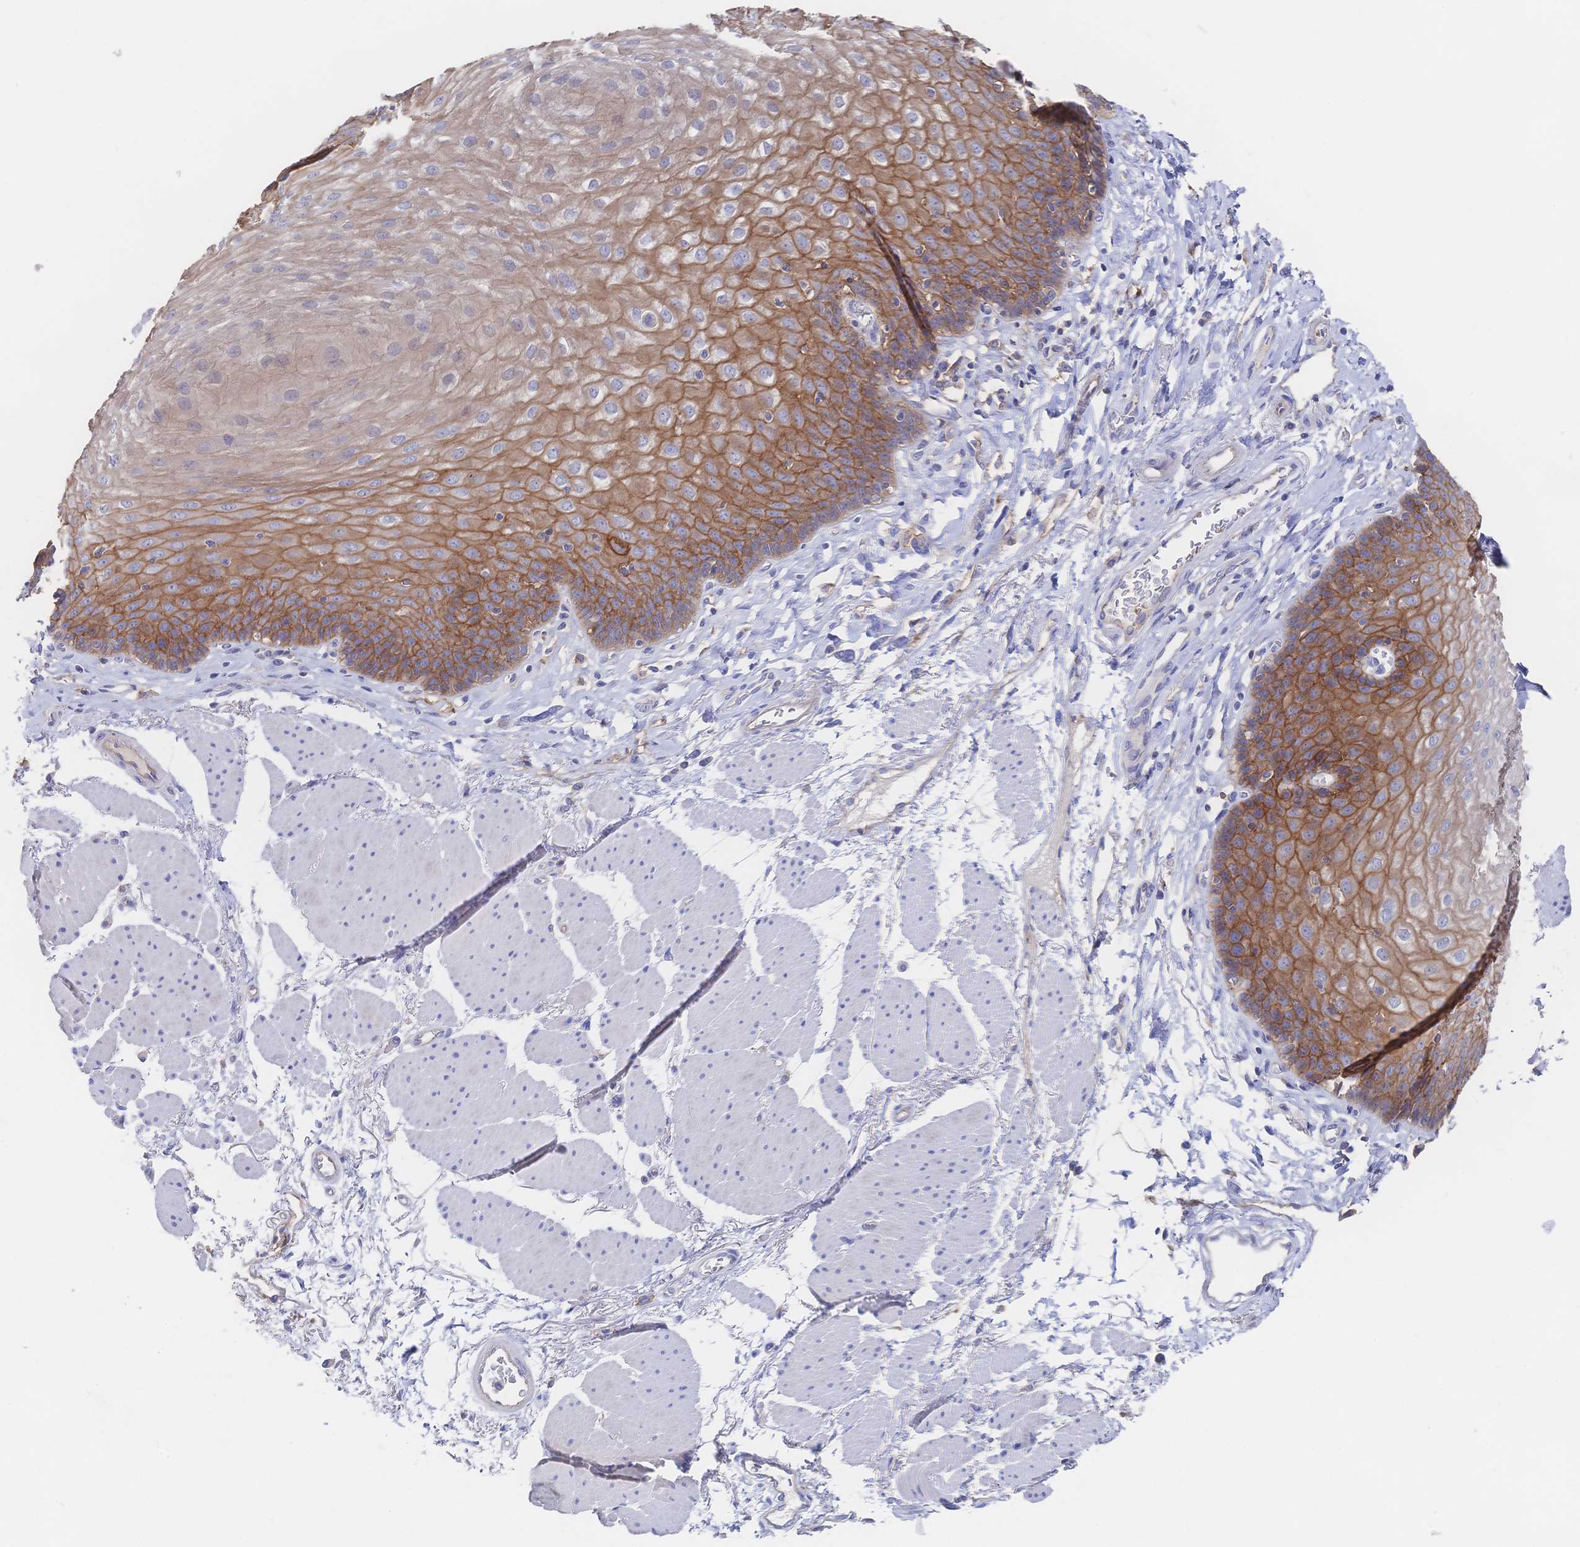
{"staining": {"intensity": "moderate", "quantity": ">75%", "location": "cytoplasmic/membranous"}, "tissue": "esophagus", "cell_type": "Squamous epithelial cells", "image_type": "normal", "snomed": [{"axis": "morphology", "description": "Normal tissue, NOS"}, {"axis": "topography", "description": "Esophagus"}], "caption": "This is a histology image of IHC staining of benign esophagus, which shows moderate positivity in the cytoplasmic/membranous of squamous epithelial cells.", "gene": "F11R", "patient": {"sex": "female", "age": 81}}